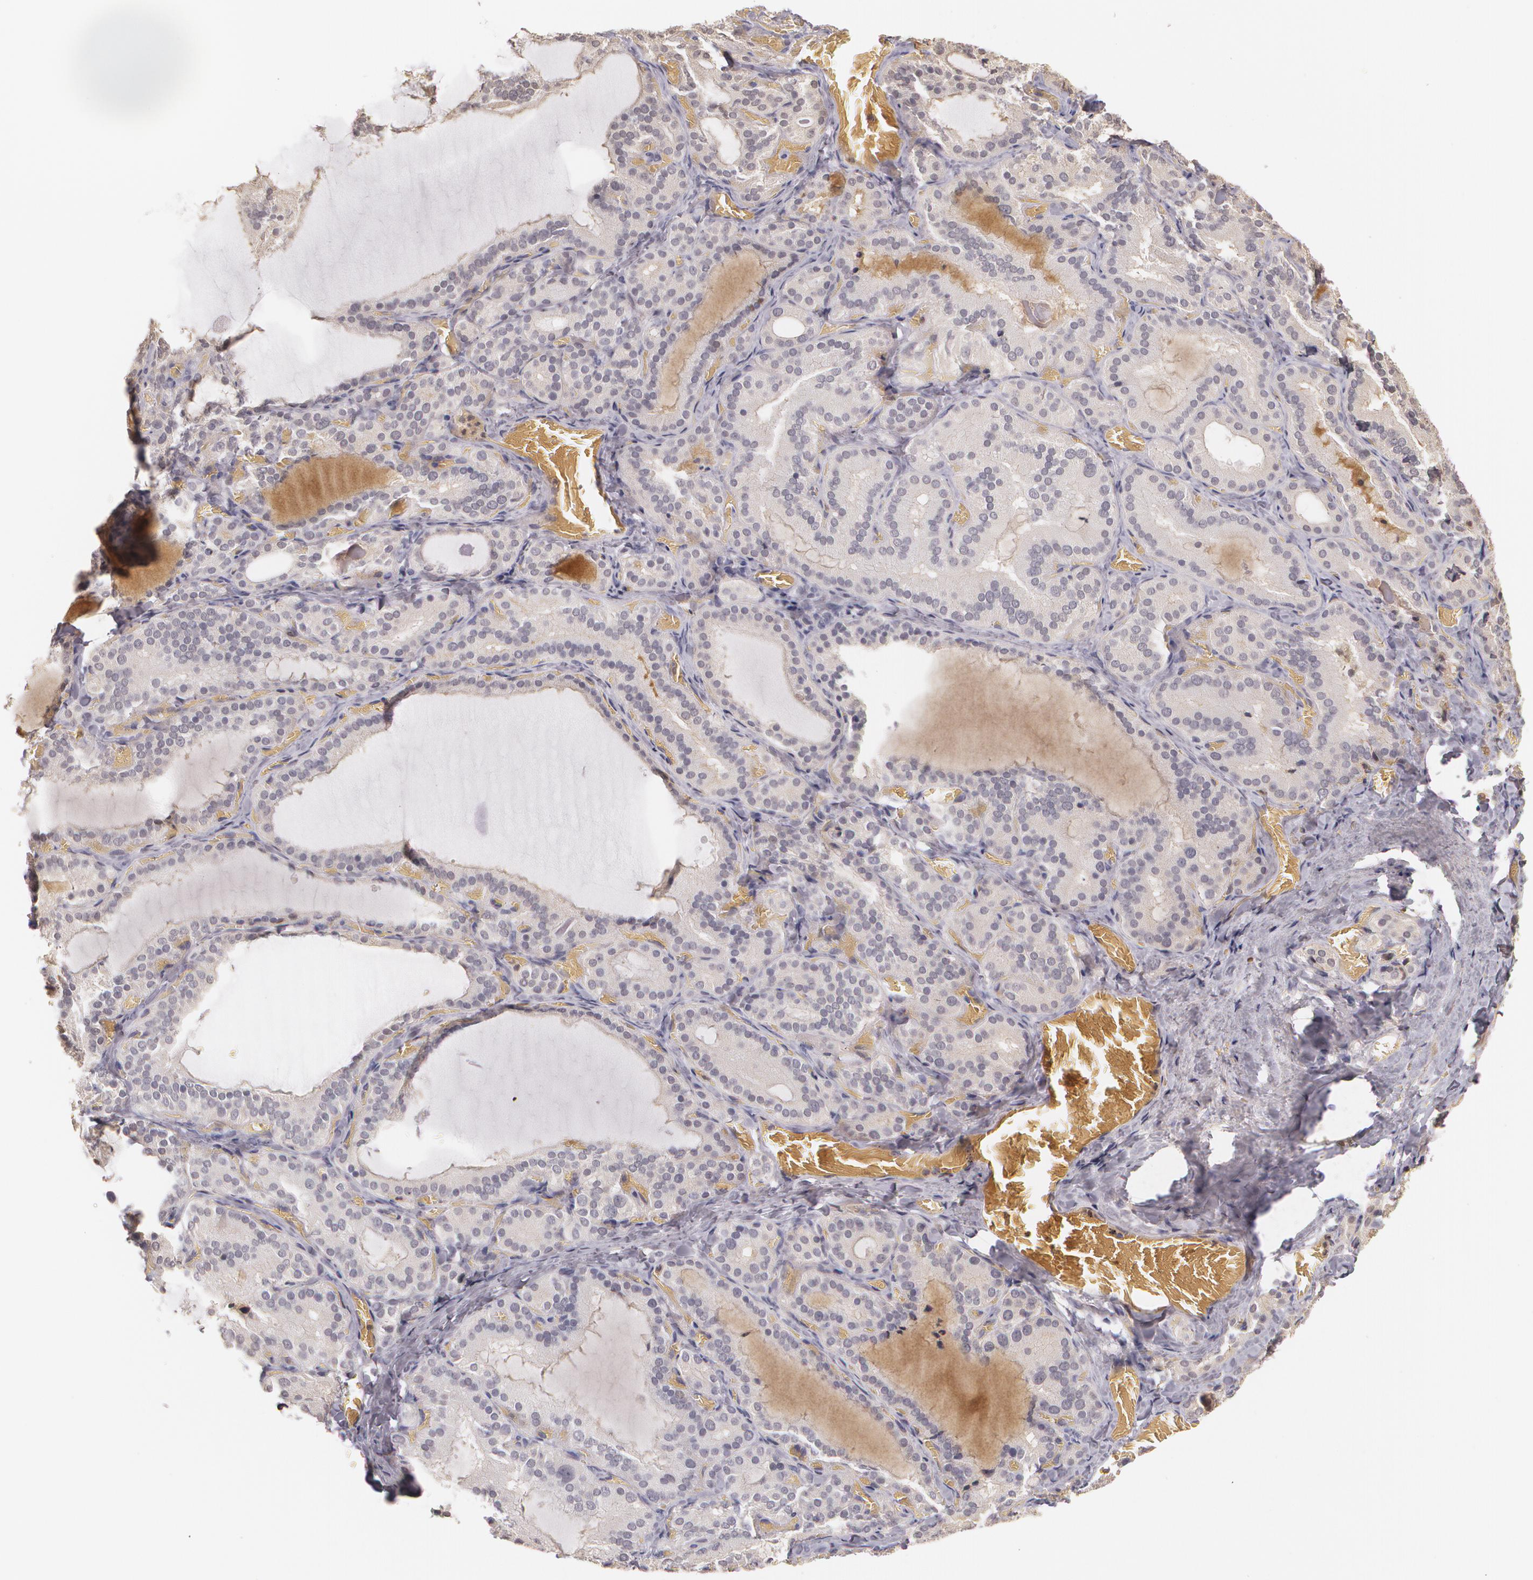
{"staining": {"intensity": "weak", "quantity": ">75%", "location": "cytoplasmic/membranous"}, "tissue": "thyroid gland", "cell_type": "Glandular cells", "image_type": "normal", "snomed": [{"axis": "morphology", "description": "Normal tissue, NOS"}, {"axis": "topography", "description": "Thyroid gland"}], "caption": "Thyroid gland stained with IHC reveals weak cytoplasmic/membranous expression in approximately >75% of glandular cells.", "gene": "LRG1", "patient": {"sex": "female", "age": 33}}